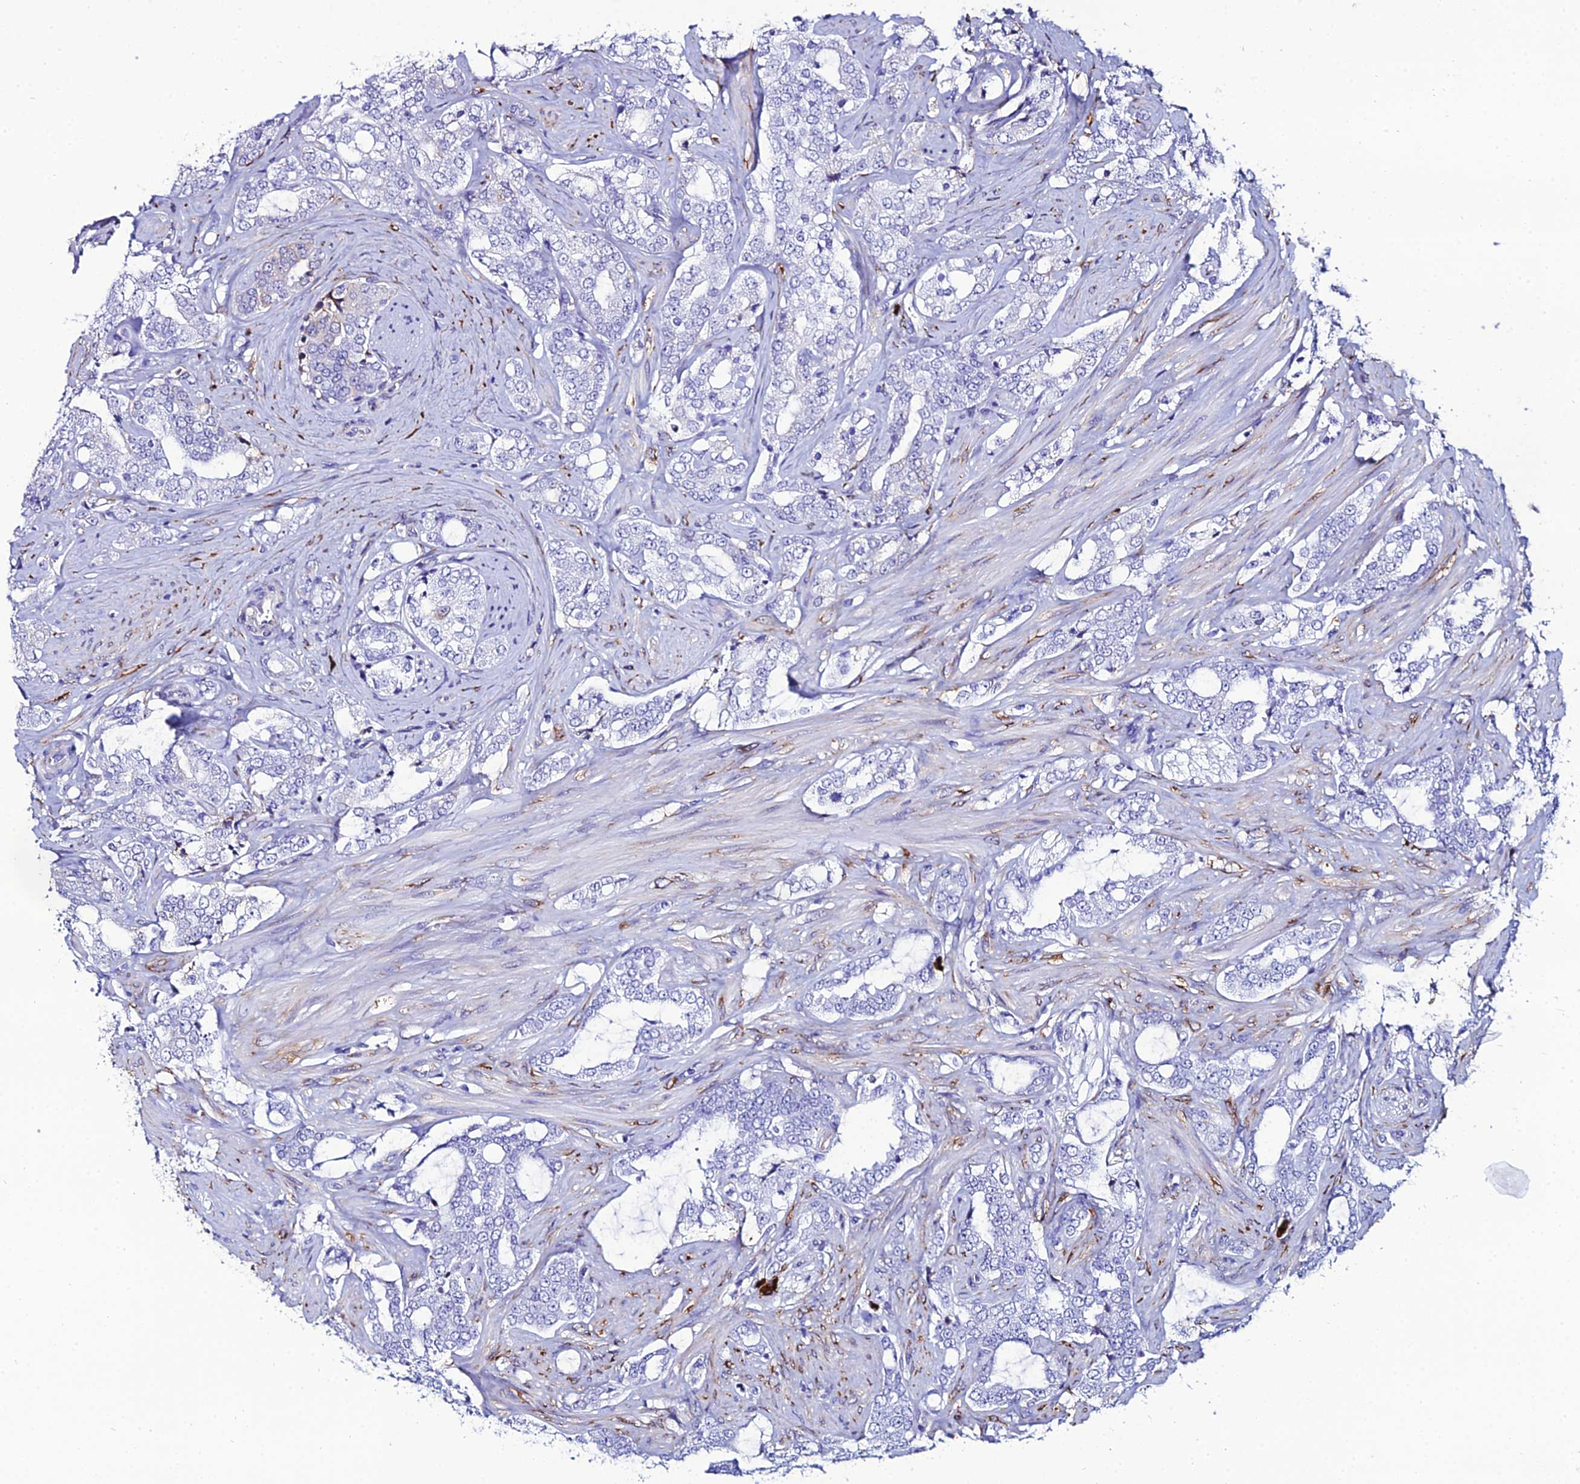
{"staining": {"intensity": "negative", "quantity": "none", "location": "none"}, "tissue": "prostate cancer", "cell_type": "Tumor cells", "image_type": "cancer", "snomed": [{"axis": "morphology", "description": "Adenocarcinoma, High grade"}, {"axis": "topography", "description": "Prostate"}], "caption": "High magnification brightfield microscopy of prostate adenocarcinoma (high-grade) stained with DAB (brown) and counterstained with hematoxylin (blue): tumor cells show no significant expression.", "gene": "TXNDC5", "patient": {"sex": "male", "age": 64}}